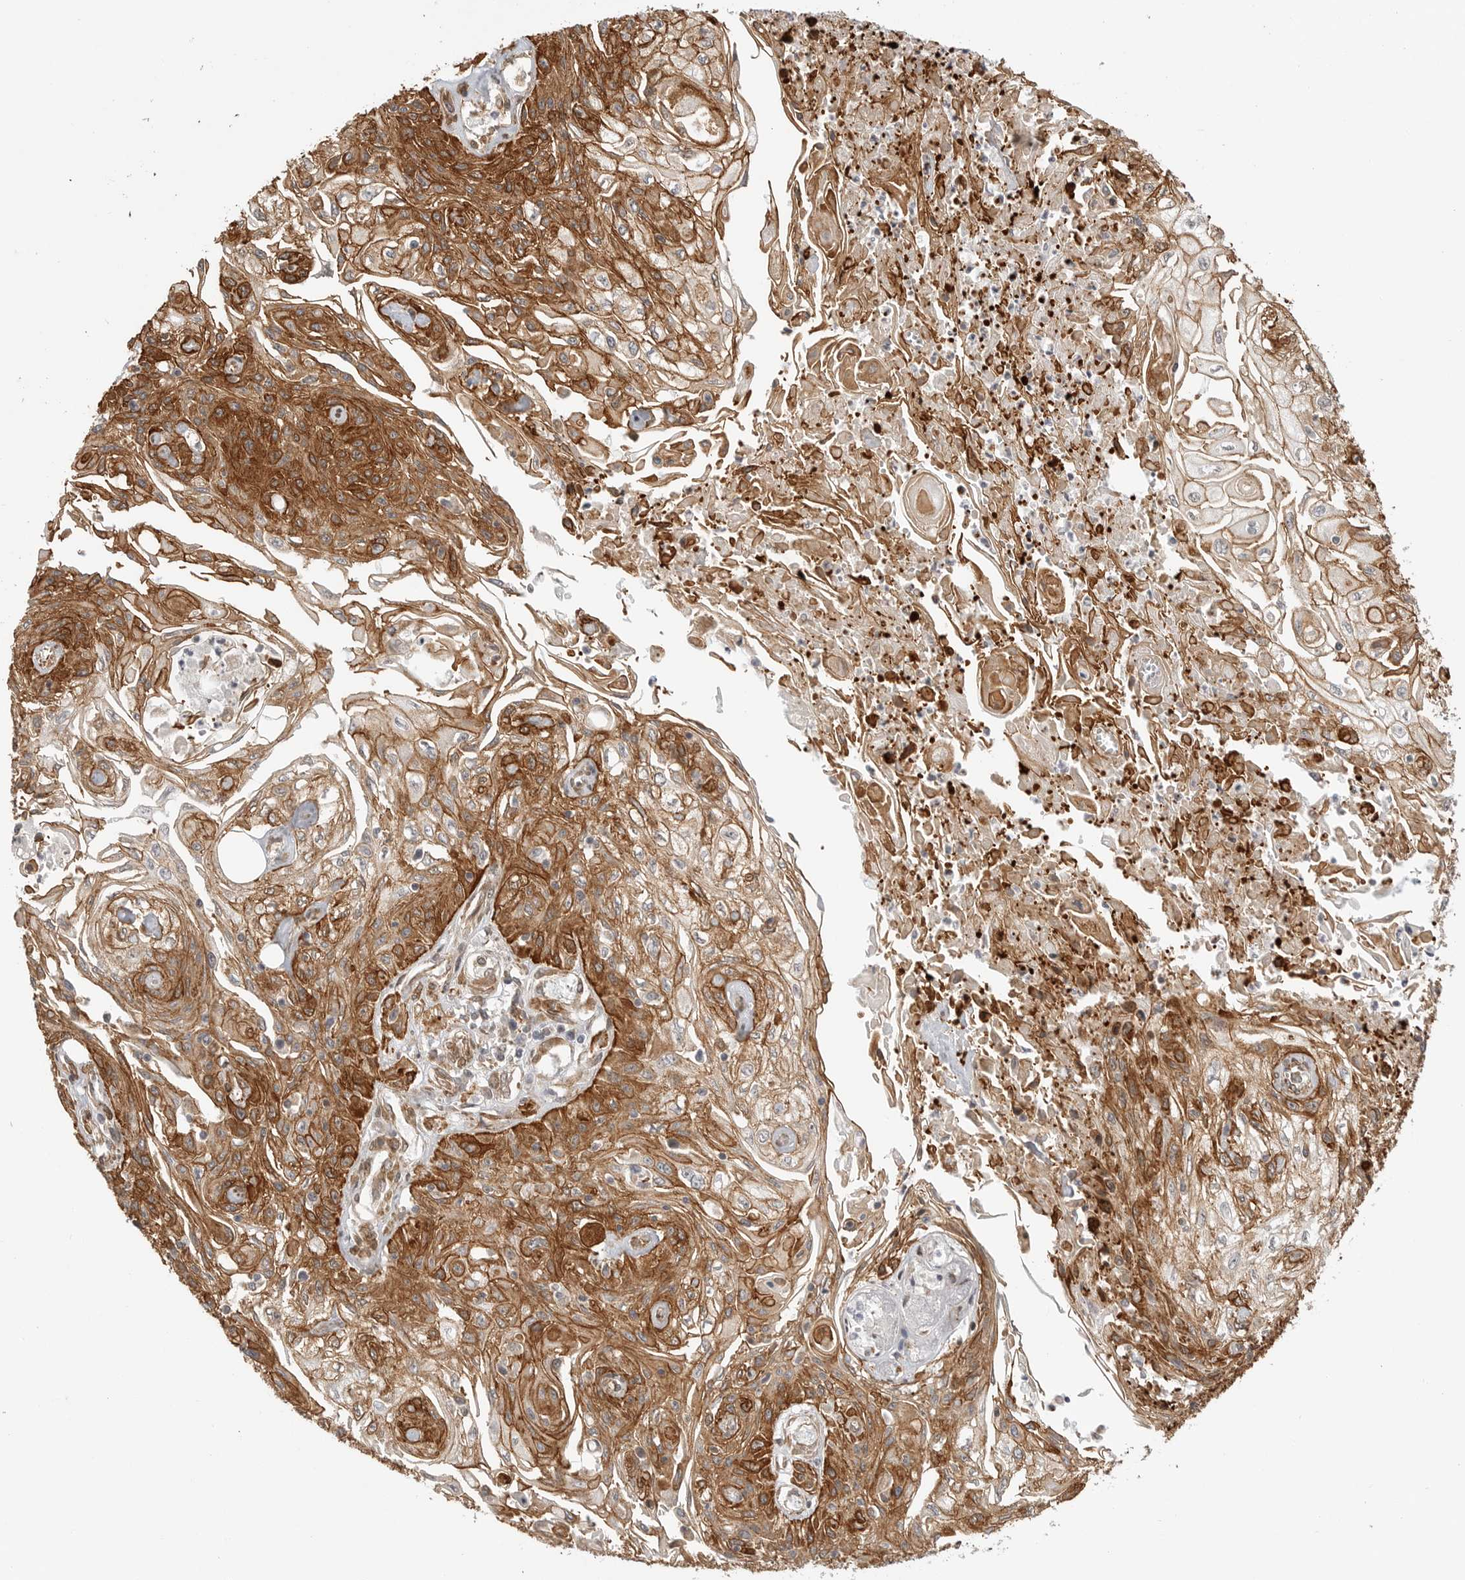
{"staining": {"intensity": "moderate", "quantity": ">75%", "location": "cytoplasmic/membranous"}, "tissue": "skin cancer", "cell_type": "Tumor cells", "image_type": "cancer", "snomed": [{"axis": "morphology", "description": "Squamous cell carcinoma, NOS"}, {"axis": "morphology", "description": "Squamous cell carcinoma, metastatic, NOS"}, {"axis": "topography", "description": "Skin"}, {"axis": "topography", "description": "Lymph node"}], "caption": "Immunohistochemistry of human skin cancer (squamous cell carcinoma) exhibits medium levels of moderate cytoplasmic/membranous expression in about >75% of tumor cells.", "gene": "ATOH7", "patient": {"sex": "male", "age": 75}}